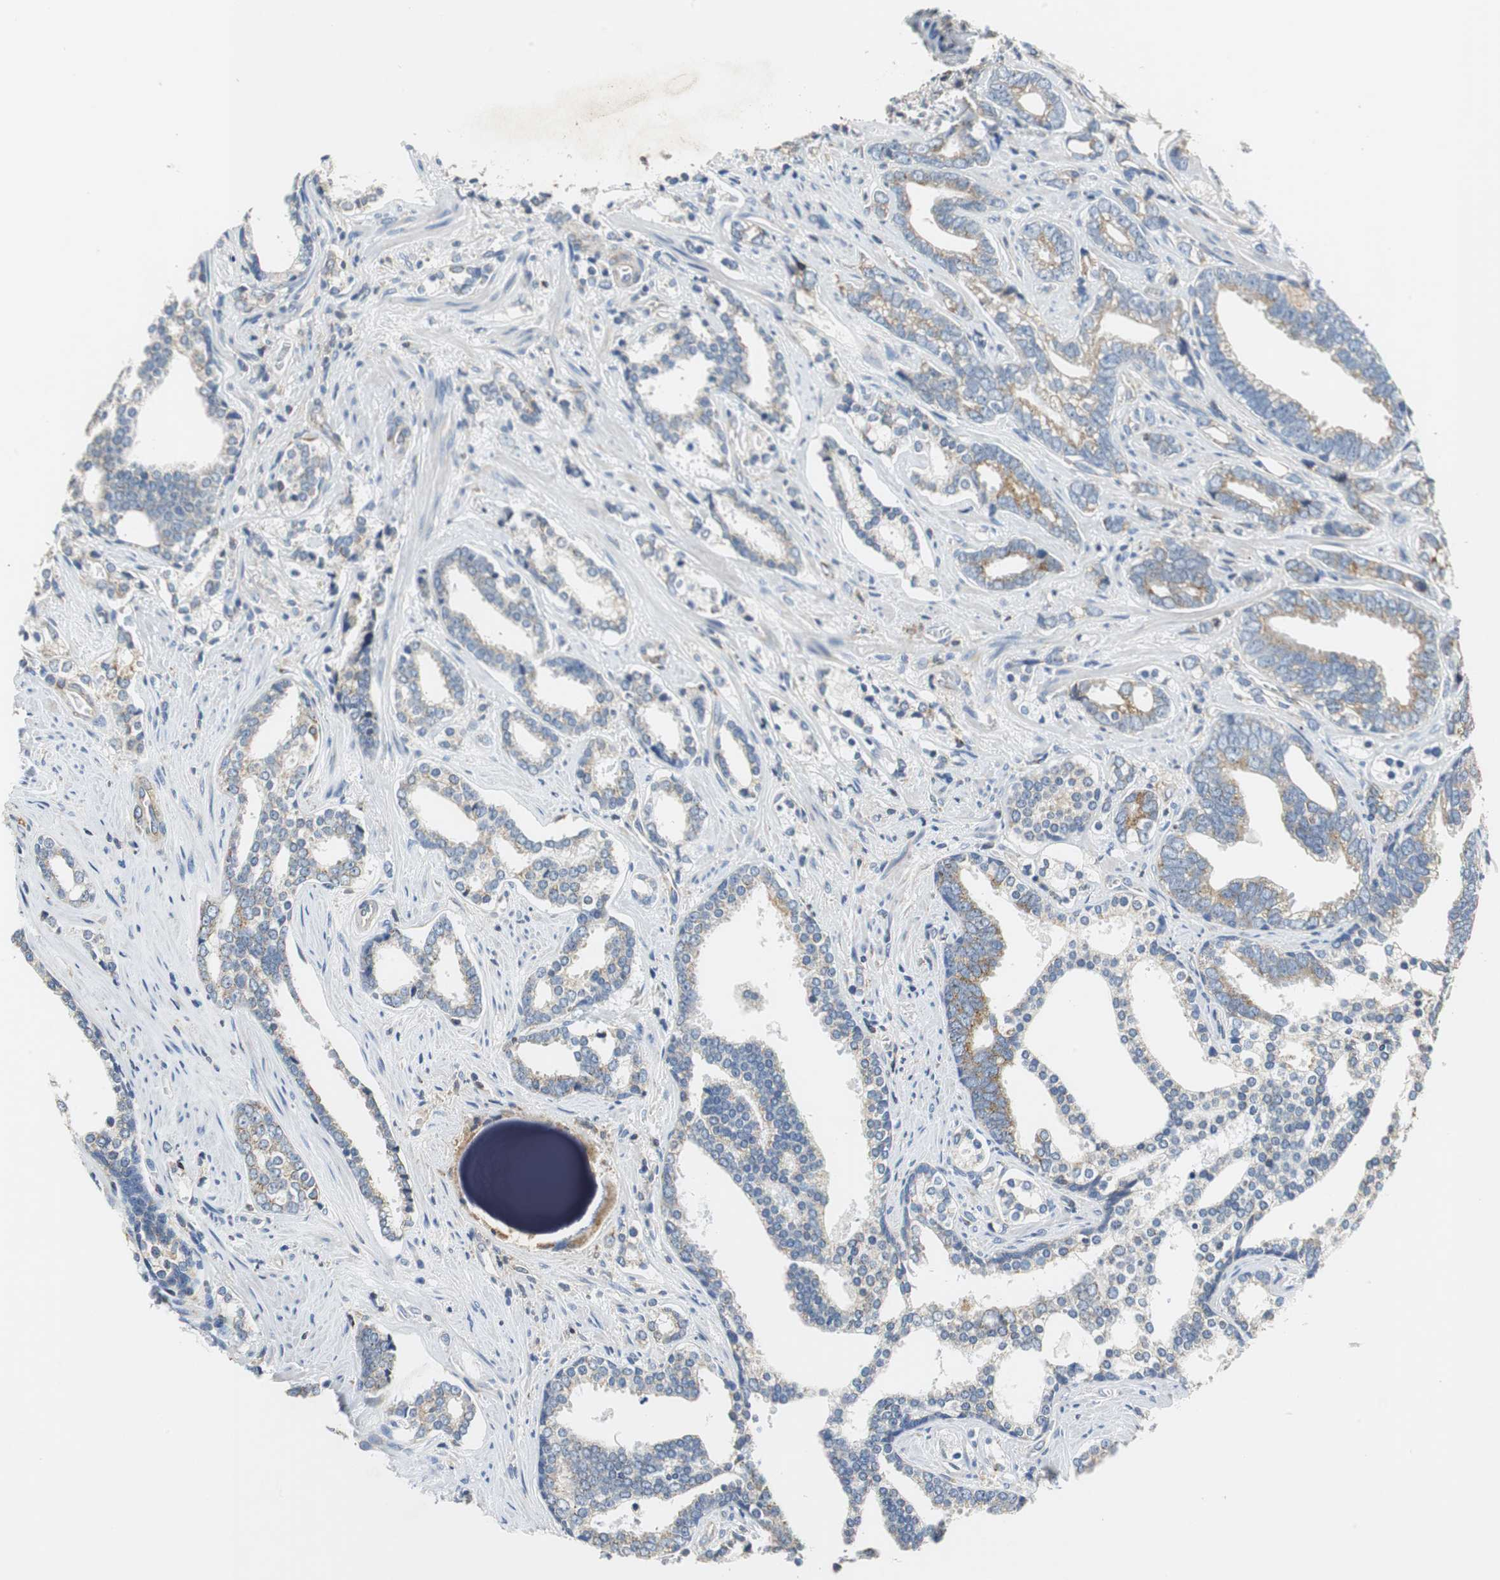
{"staining": {"intensity": "weak", "quantity": "25%-75%", "location": "cytoplasmic/membranous"}, "tissue": "prostate cancer", "cell_type": "Tumor cells", "image_type": "cancer", "snomed": [{"axis": "morphology", "description": "Adenocarcinoma, High grade"}, {"axis": "topography", "description": "Prostate"}], "caption": "Immunohistochemistry (IHC) of prostate cancer shows low levels of weak cytoplasmic/membranous positivity in about 25%-75% of tumor cells.", "gene": "GSTK1", "patient": {"sex": "male", "age": 67}}